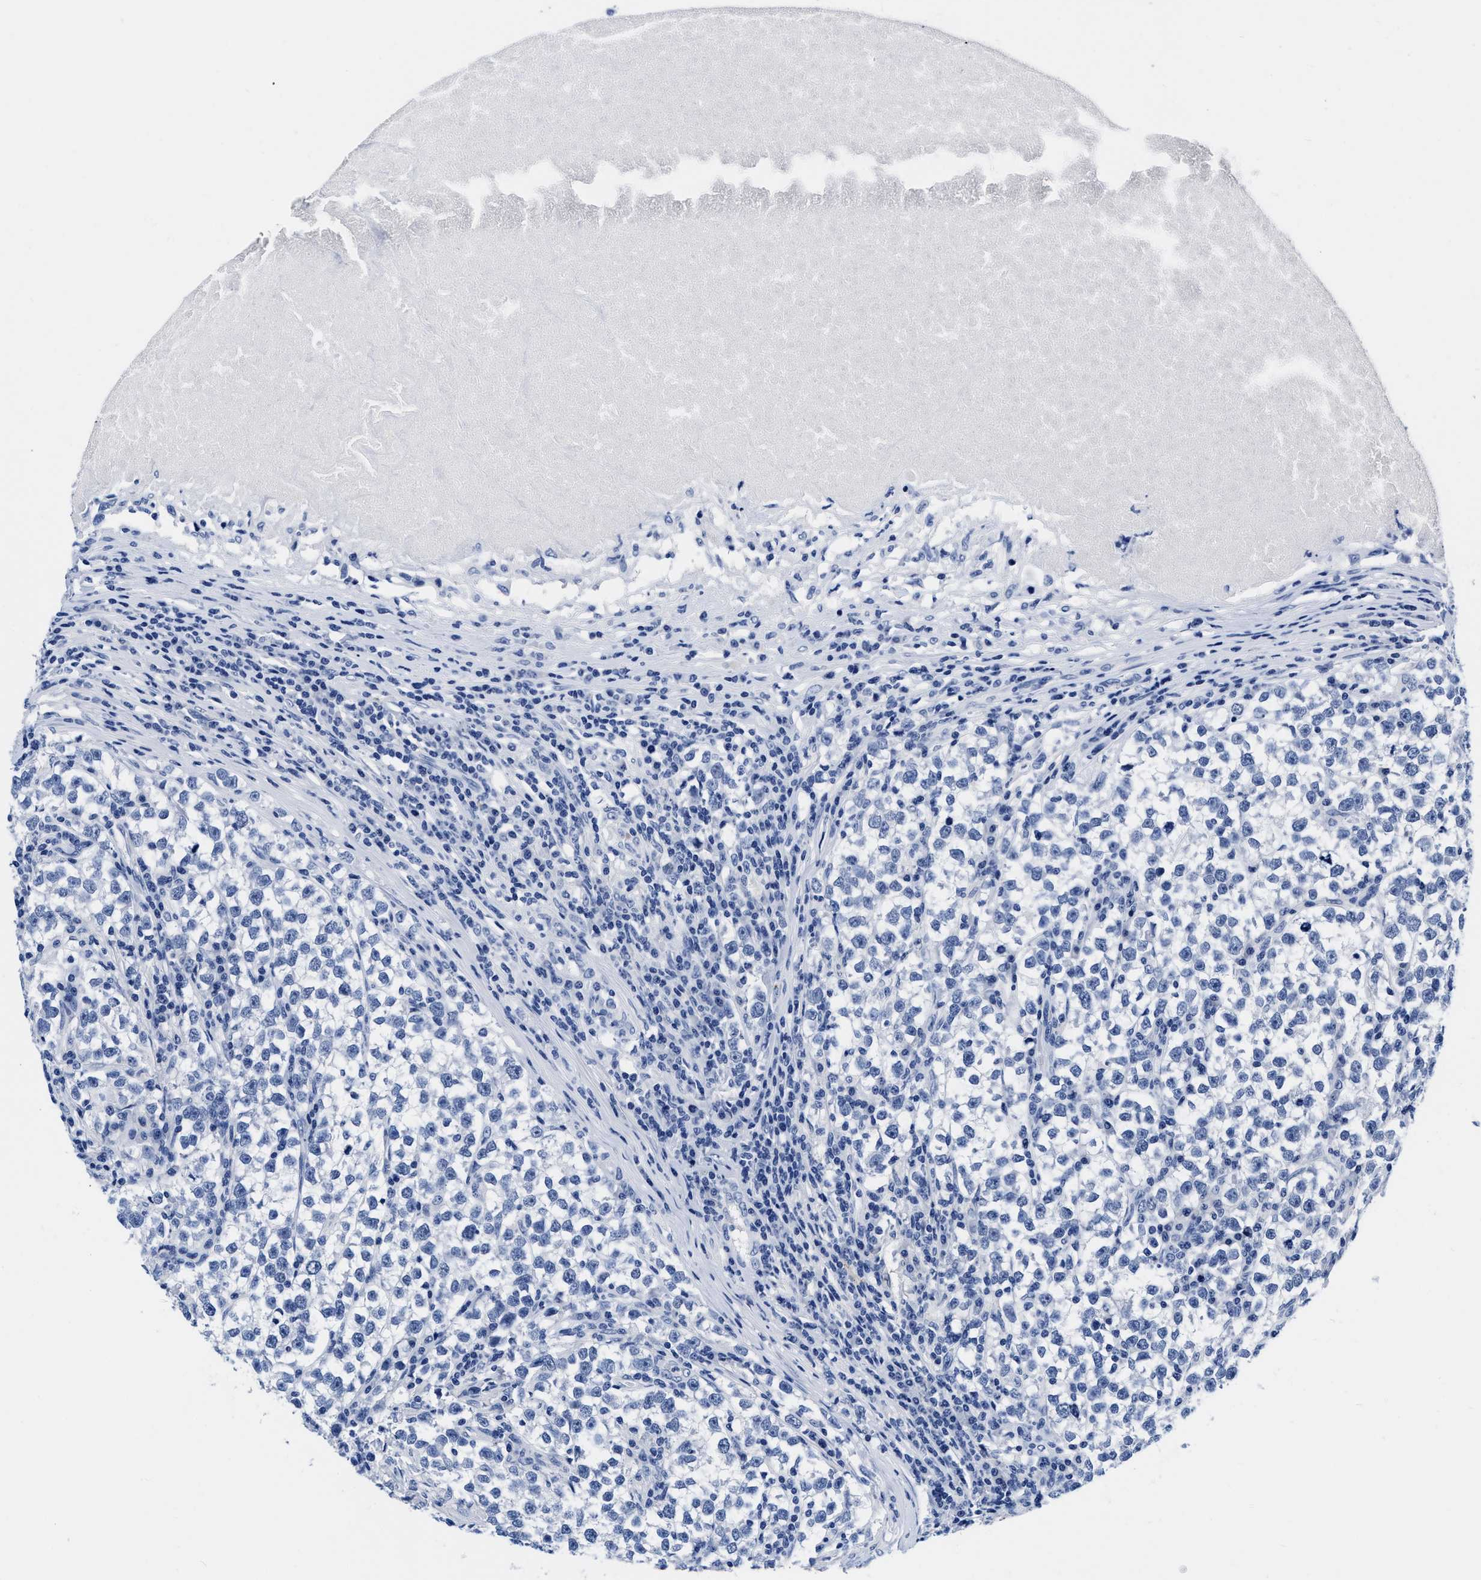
{"staining": {"intensity": "negative", "quantity": "none", "location": "none"}, "tissue": "testis cancer", "cell_type": "Tumor cells", "image_type": "cancer", "snomed": [{"axis": "morphology", "description": "Normal tissue, NOS"}, {"axis": "morphology", "description": "Seminoma, NOS"}, {"axis": "topography", "description": "Testis"}], "caption": "Immunohistochemistry (IHC) of testis cancer displays no expression in tumor cells.", "gene": "CER1", "patient": {"sex": "male", "age": 43}}